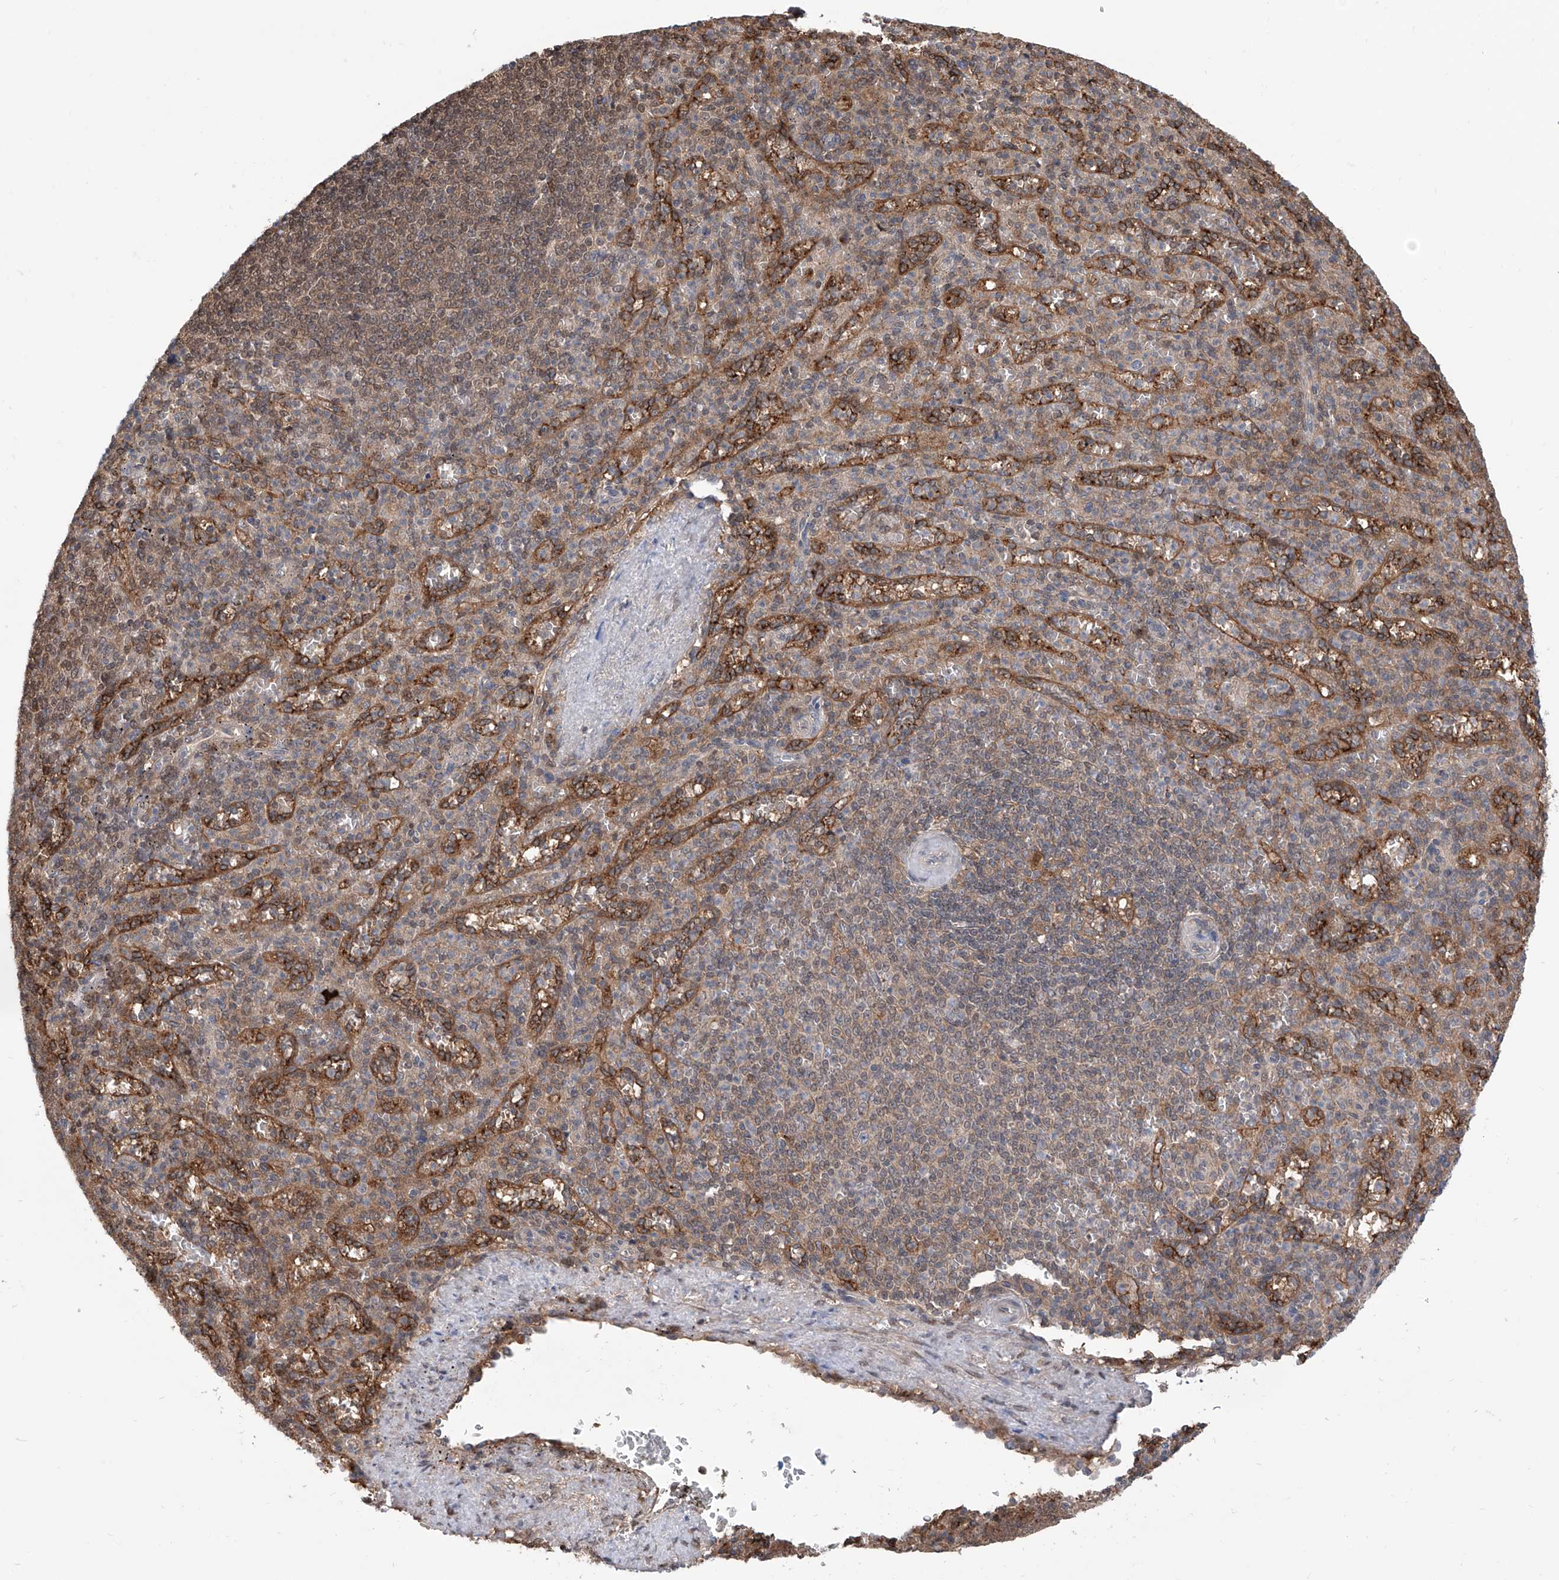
{"staining": {"intensity": "weak", "quantity": "<25%", "location": "cytoplasmic/membranous"}, "tissue": "spleen", "cell_type": "Cells in red pulp", "image_type": "normal", "snomed": [{"axis": "morphology", "description": "Normal tissue, NOS"}, {"axis": "topography", "description": "Spleen"}], "caption": "The photomicrograph exhibits no staining of cells in red pulp in normal spleen.", "gene": "HOXC8", "patient": {"sex": "female", "age": 74}}